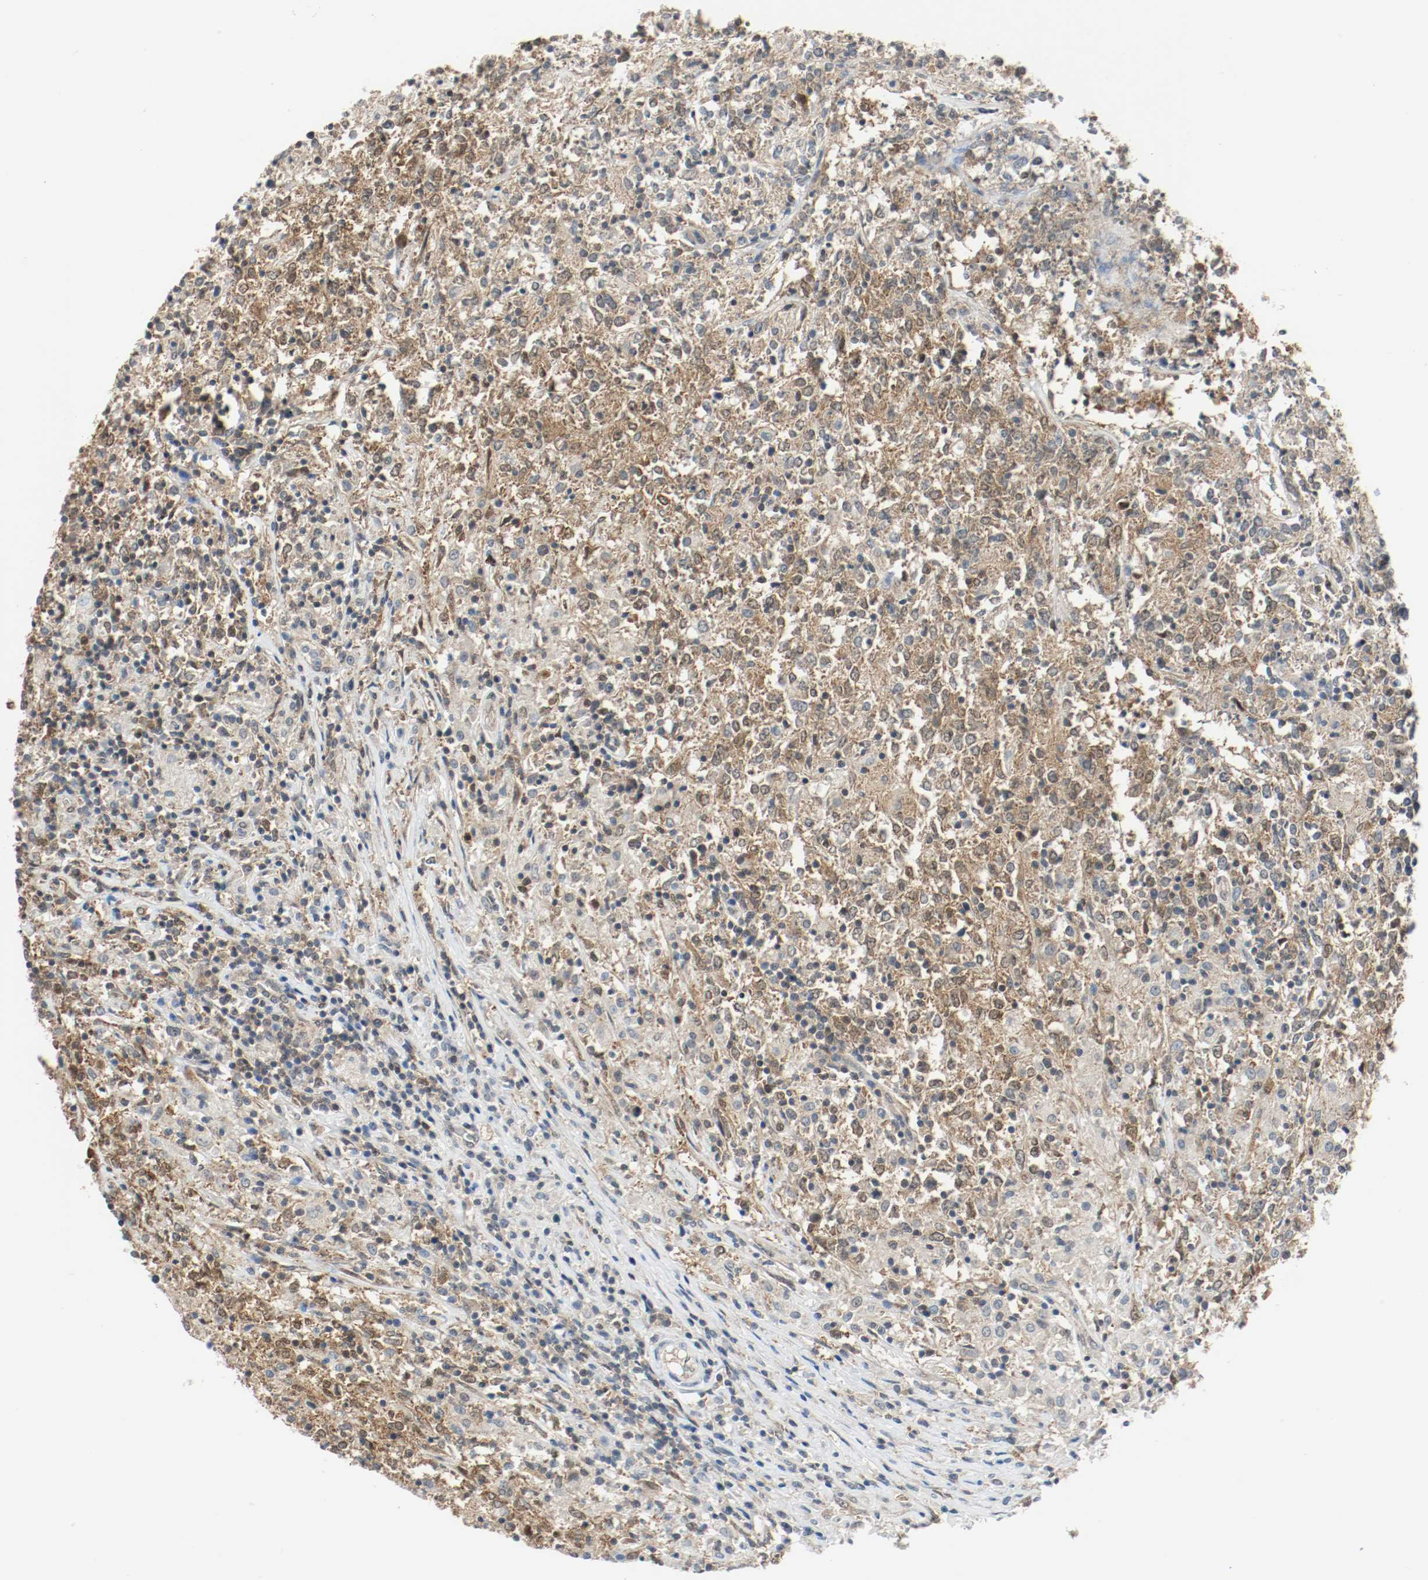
{"staining": {"intensity": "moderate", "quantity": "25%-75%", "location": "cytoplasmic/membranous,nuclear"}, "tissue": "lymphoma", "cell_type": "Tumor cells", "image_type": "cancer", "snomed": [{"axis": "morphology", "description": "Malignant lymphoma, non-Hodgkin's type, High grade"}, {"axis": "topography", "description": "Lymph node"}], "caption": "A brown stain highlights moderate cytoplasmic/membranous and nuclear staining of a protein in human high-grade malignant lymphoma, non-Hodgkin's type tumor cells.", "gene": "PPME1", "patient": {"sex": "female", "age": 84}}